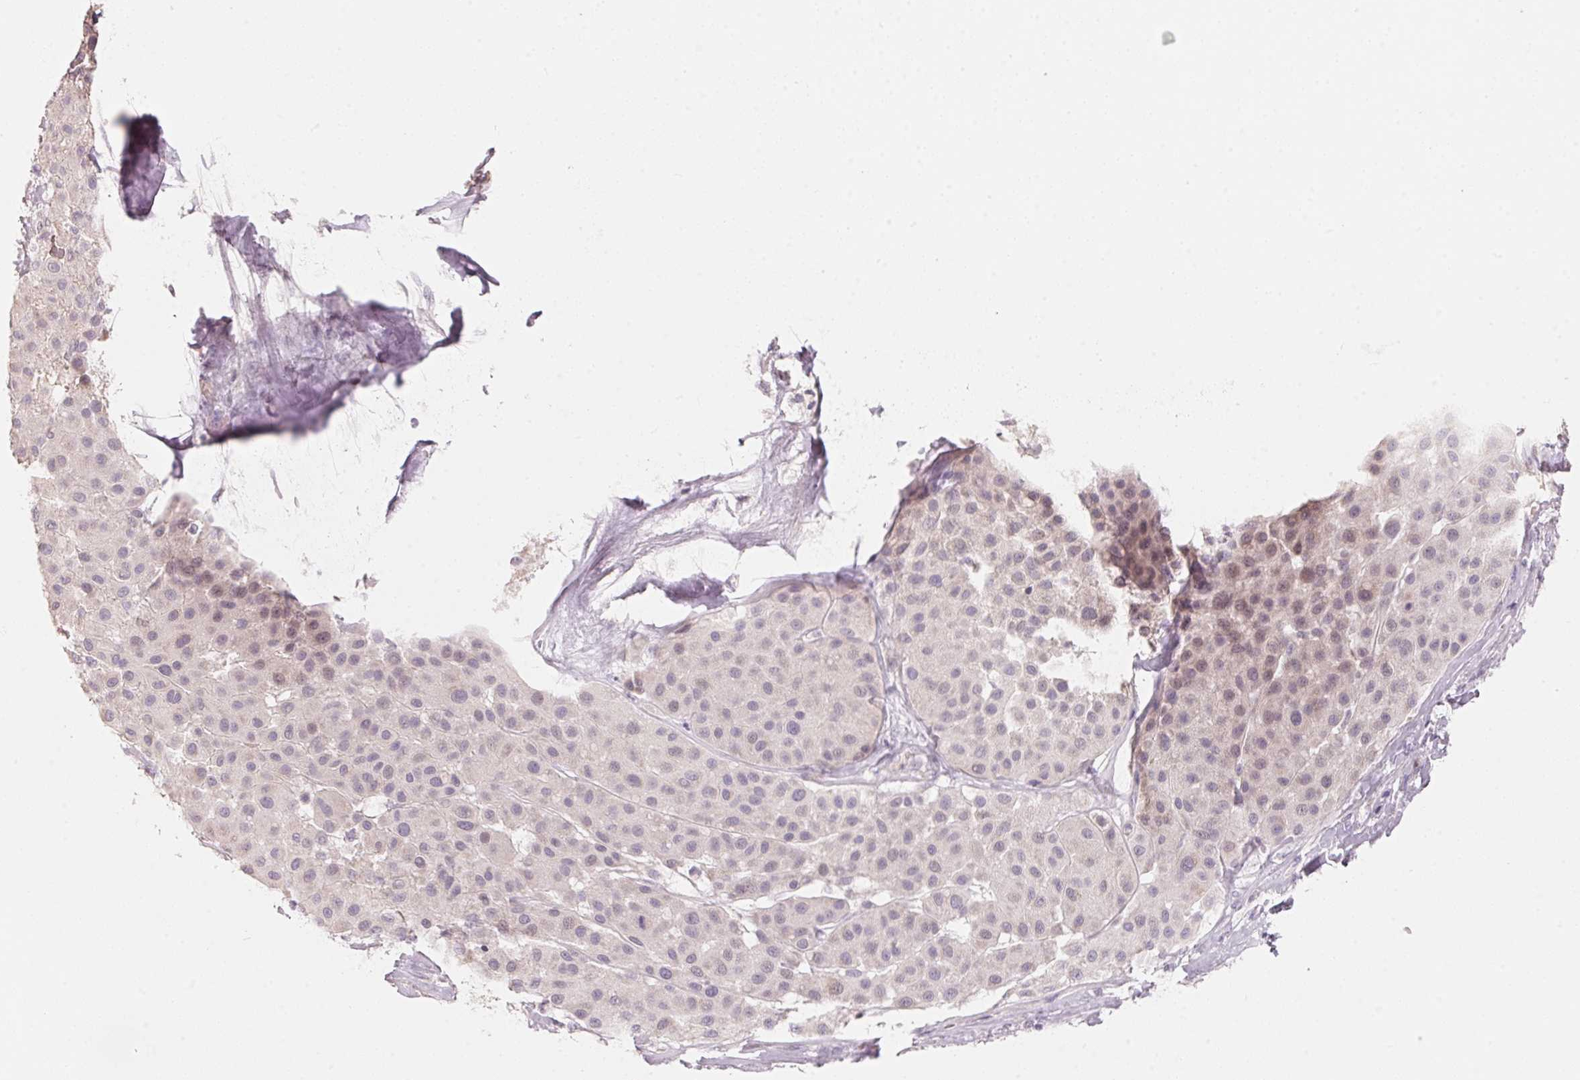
{"staining": {"intensity": "negative", "quantity": "none", "location": "none"}, "tissue": "melanoma", "cell_type": "Tumor cells", "image_type": "cancer", "snomed": [{"axis": "morphology", "description": "Malignant melanoma, Metastatic site"}, {"axis": "topography", "description": "Smooth muscle"}], "caption": "A photomicrograph of malignant melanoma (metastatic site) stained for a protein exhibits no brown staining in tumor cells.", "gene": "TP53AIP1", "patient": {"sex": "male", "age": 41}}